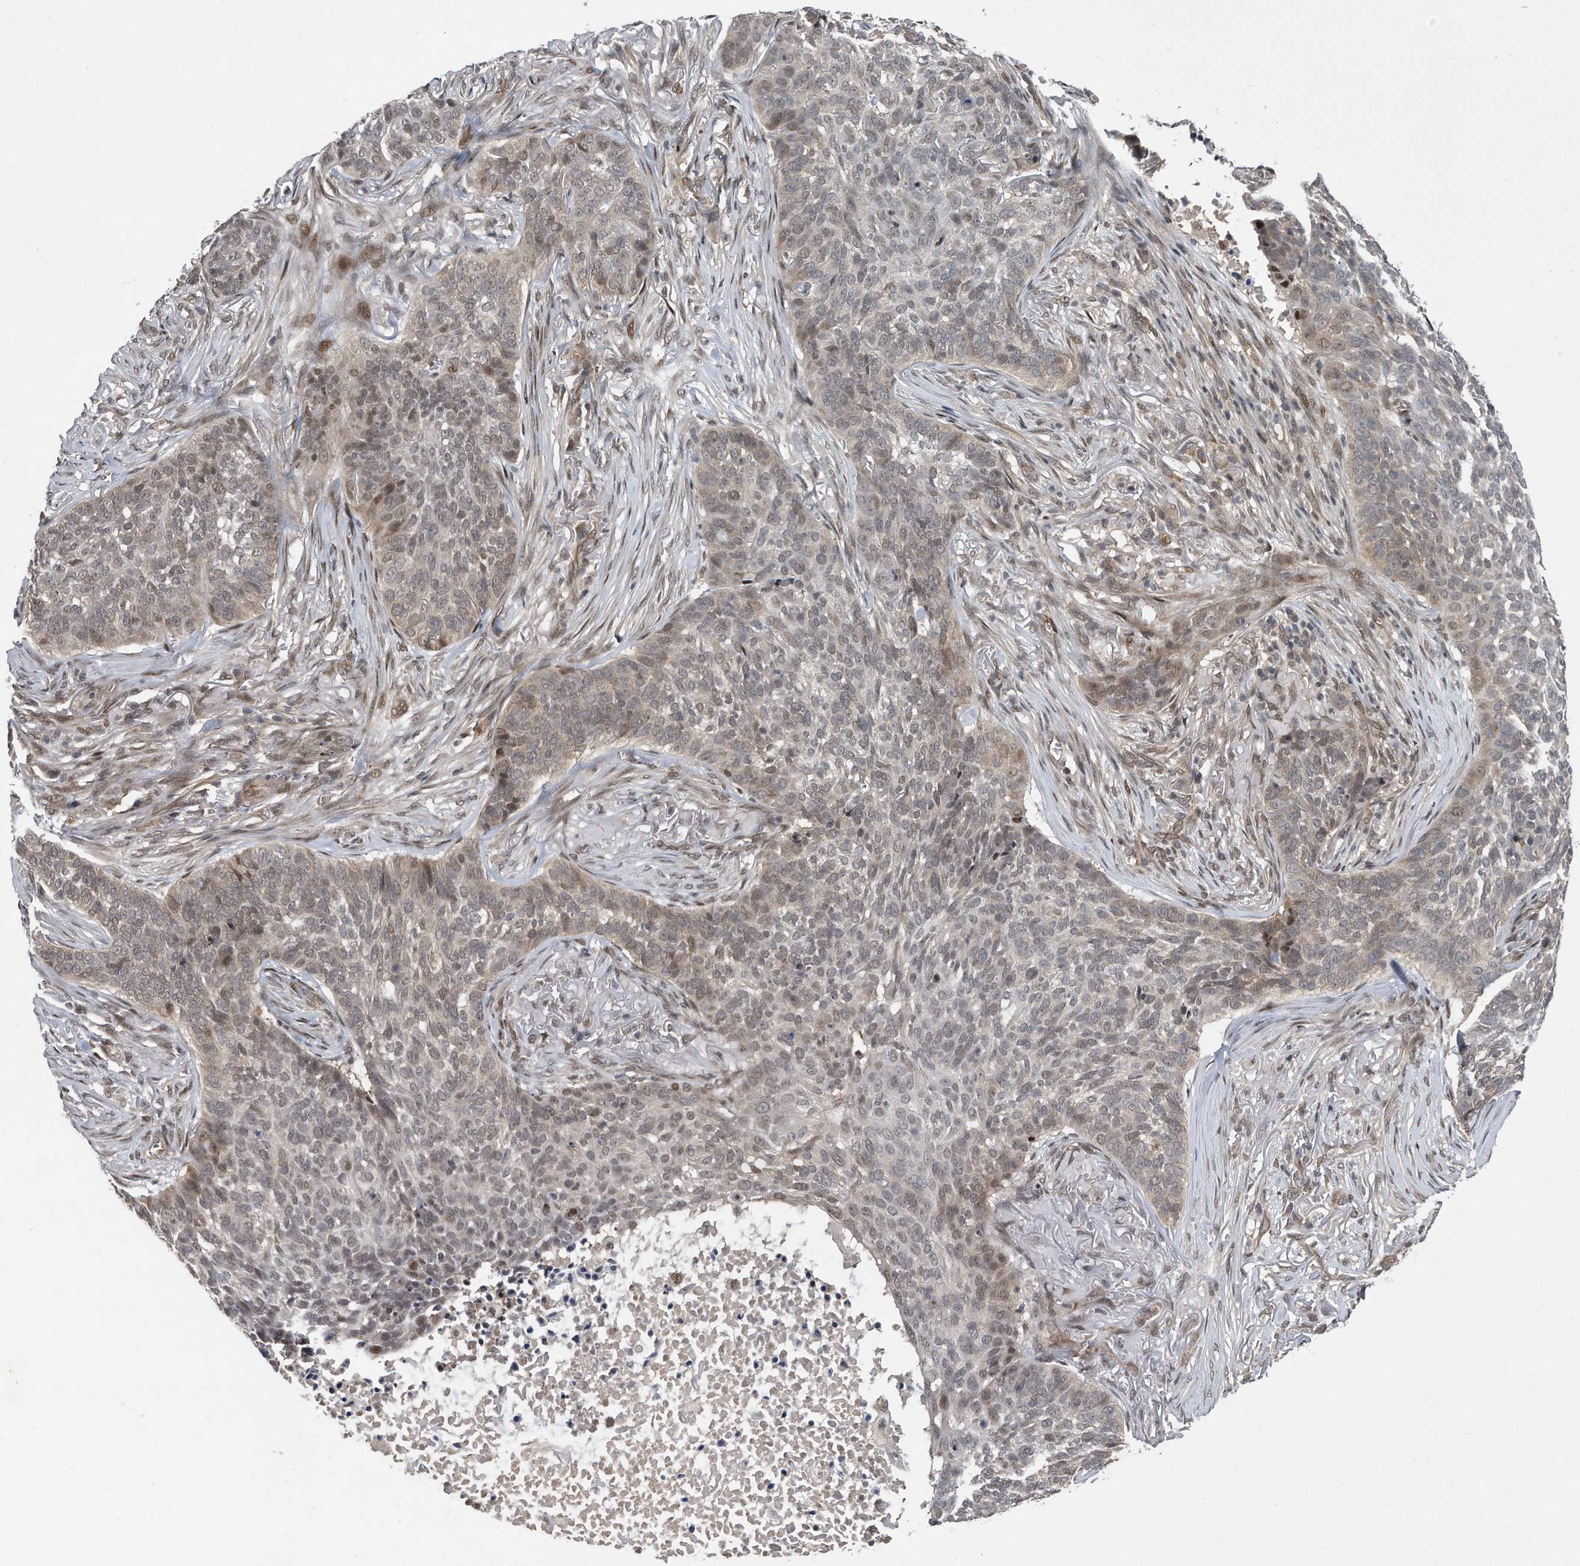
{"staining": {"intensity": "weak", "quantity": "<25%", "location": "nuclear"}, "tissue": "skin cancer", "cell_type": "Tumor cells", "image_type": "cancer", "snomed": [{"axis": "morphology", "description": "Basal cell carcinoma"}, {"axis": "topography", "description": "Skin"}], "caption": "Skin cancer (basal cell carcinoma) stained for a protein using IHC exhibits no expression tumor cells.", "gene": "RWDD2A", "patient": {"sex": "male", "age": 85}}